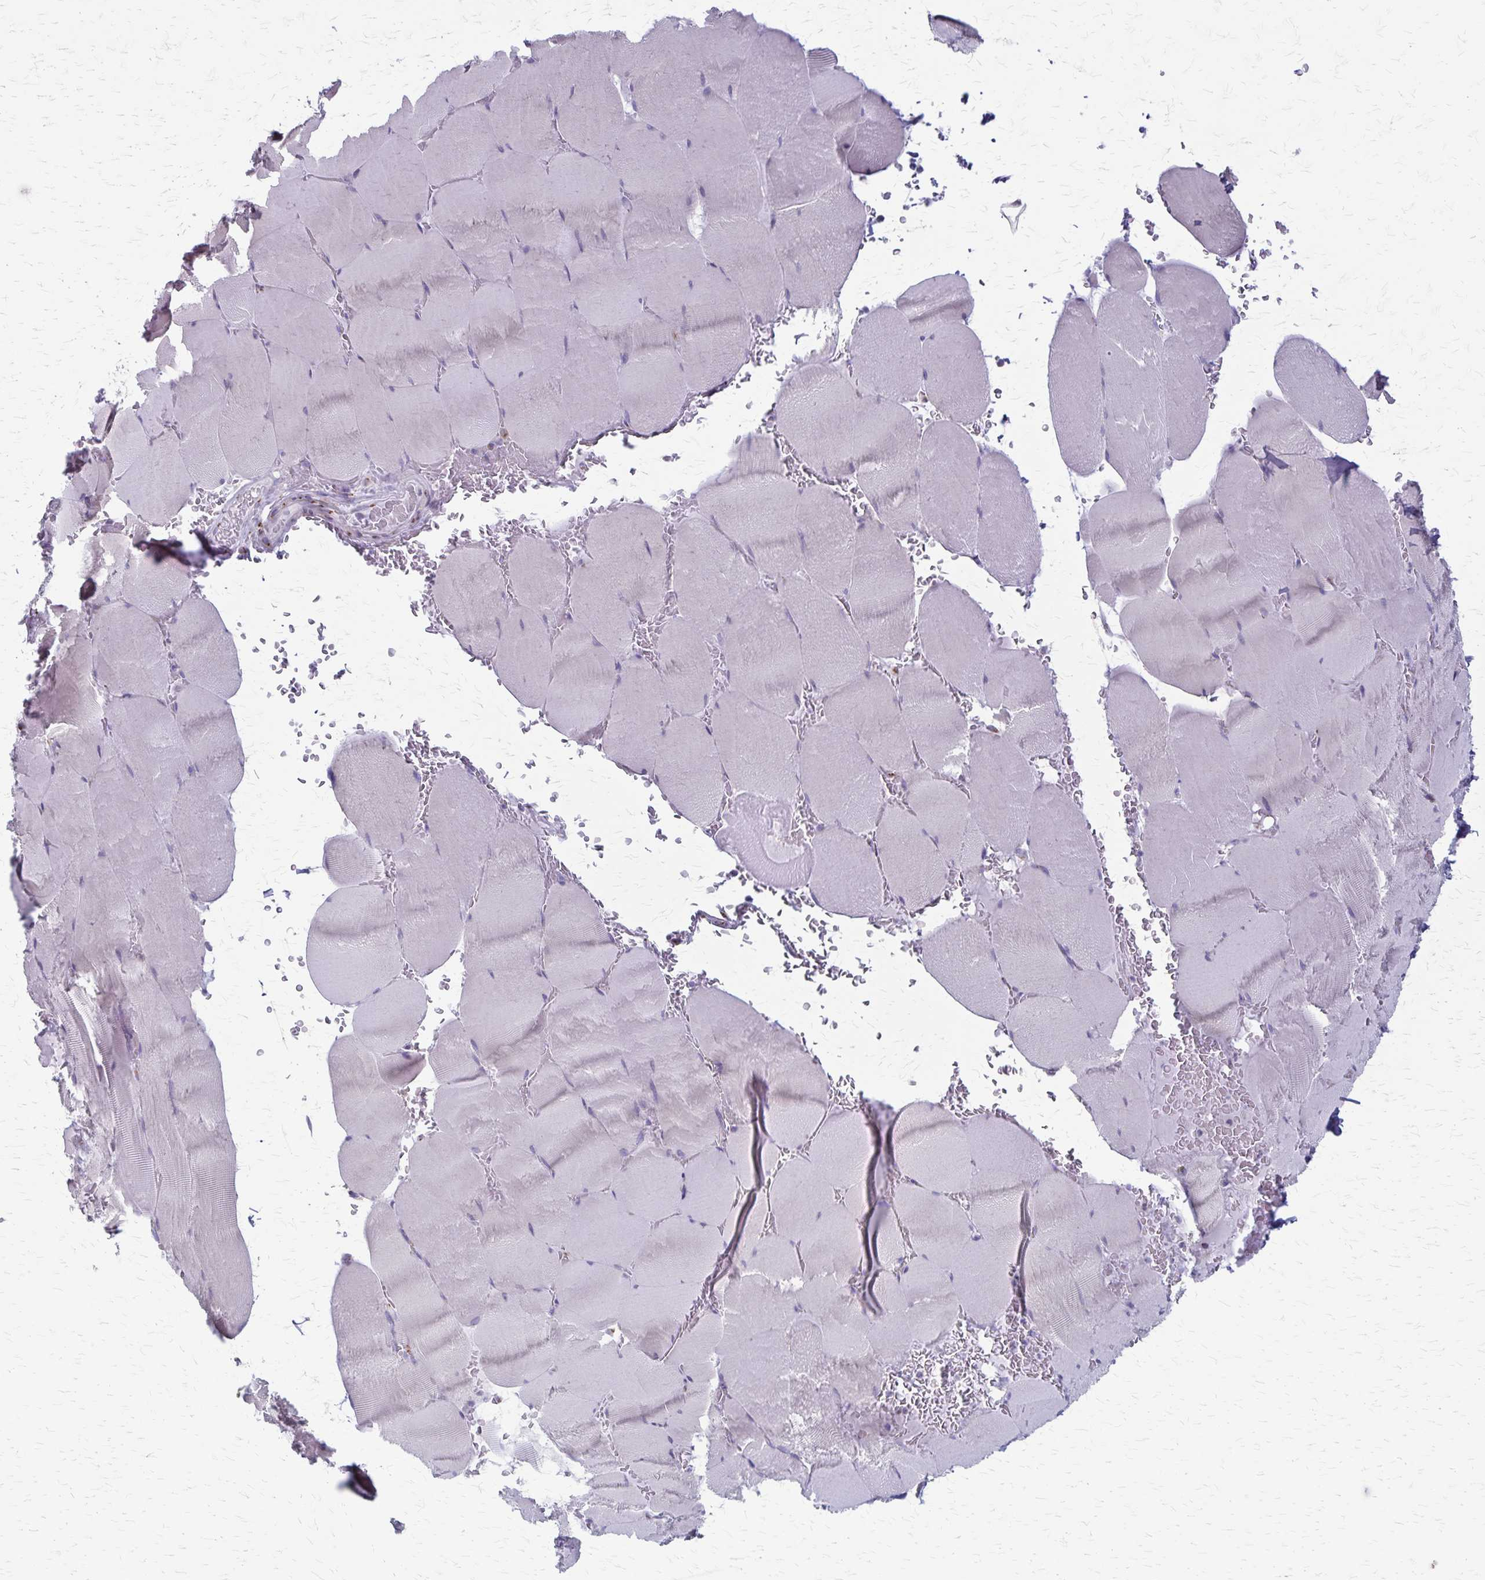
{"staining": {"intensity": "negative", "quantity": "none", "location": "none"}, "tissue": "skeletal muscle", "cell_type": "Myocytes", "image_type": "normal", "snomed": [{"axis": "morphology", "description": "Normal tissue, NOS"}, {"axis": "topography", "description": "Skeletal muscle"}, {"axis": "topography", "description": "Head-Neck"}], "caption": "High magnification brightfield microscopy of benign skeletal muscle stained with DAB (brown) and counterstained with hematoxylin (blue): myocytes show no significant staining.", "gene": "MCFD2", "patient": {"sex": "male", "age": 66}}